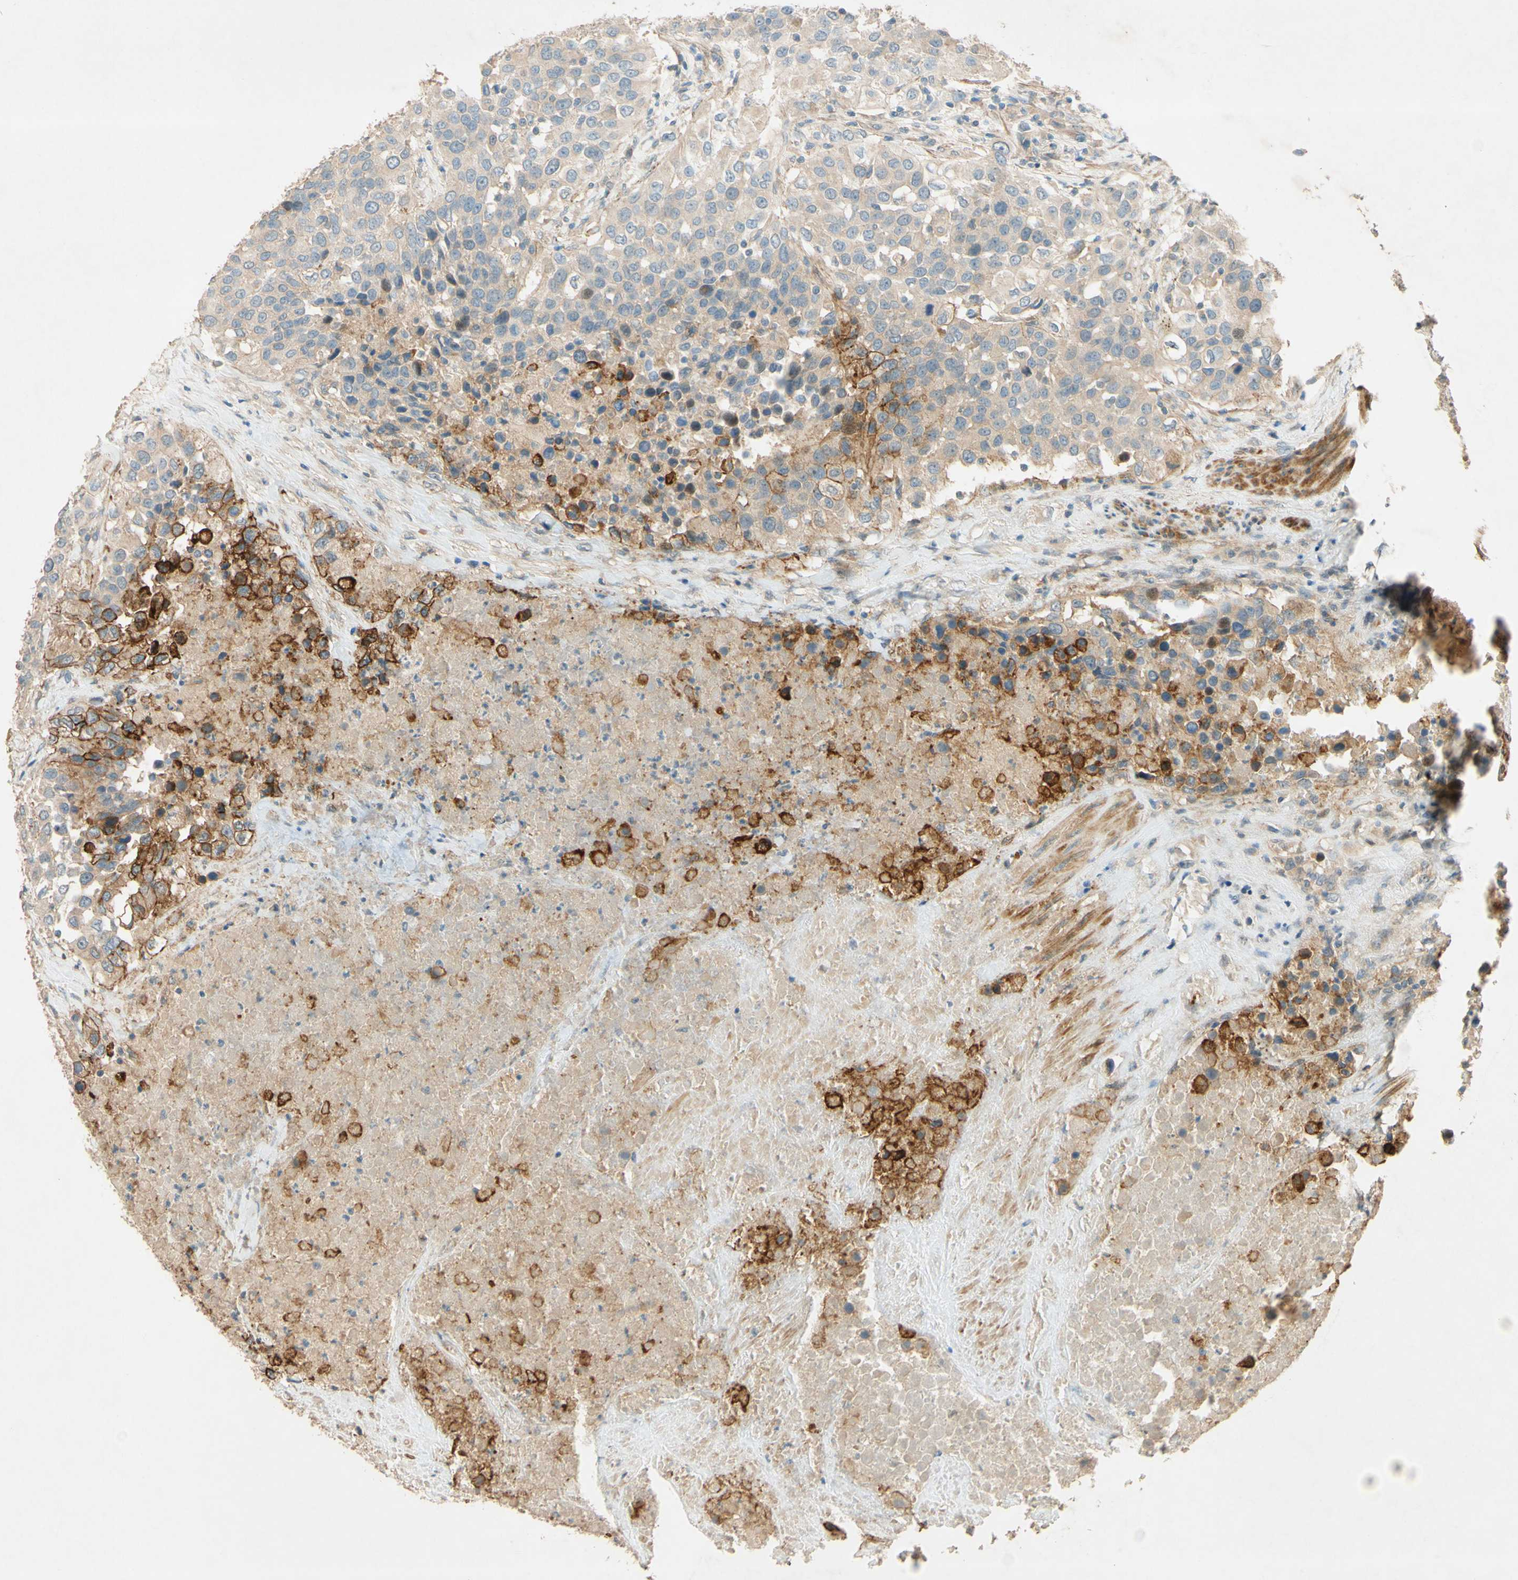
{"staining": {"intensity": "weak", "quantity": ">75%", "location": "cytoplasmic/membranous"}, "tissue": "urothelial cancer", "cell_type": "Tumor cells", "image_type": "cancer", "snomed": [{"axis": "morphology", "description": "Urothelial carcinoma, High grade"}, {"axis": "topography", "description": "Urinary bladder"}], "caption": "A photomicrograph of human high-grade urothelial carcinoma stained for a protein exhibits weak cytoplasmic/membranous brown staining in tumor cells.", "gene": "ADAM17", "patient": {"sex": "female", "age": 80}}